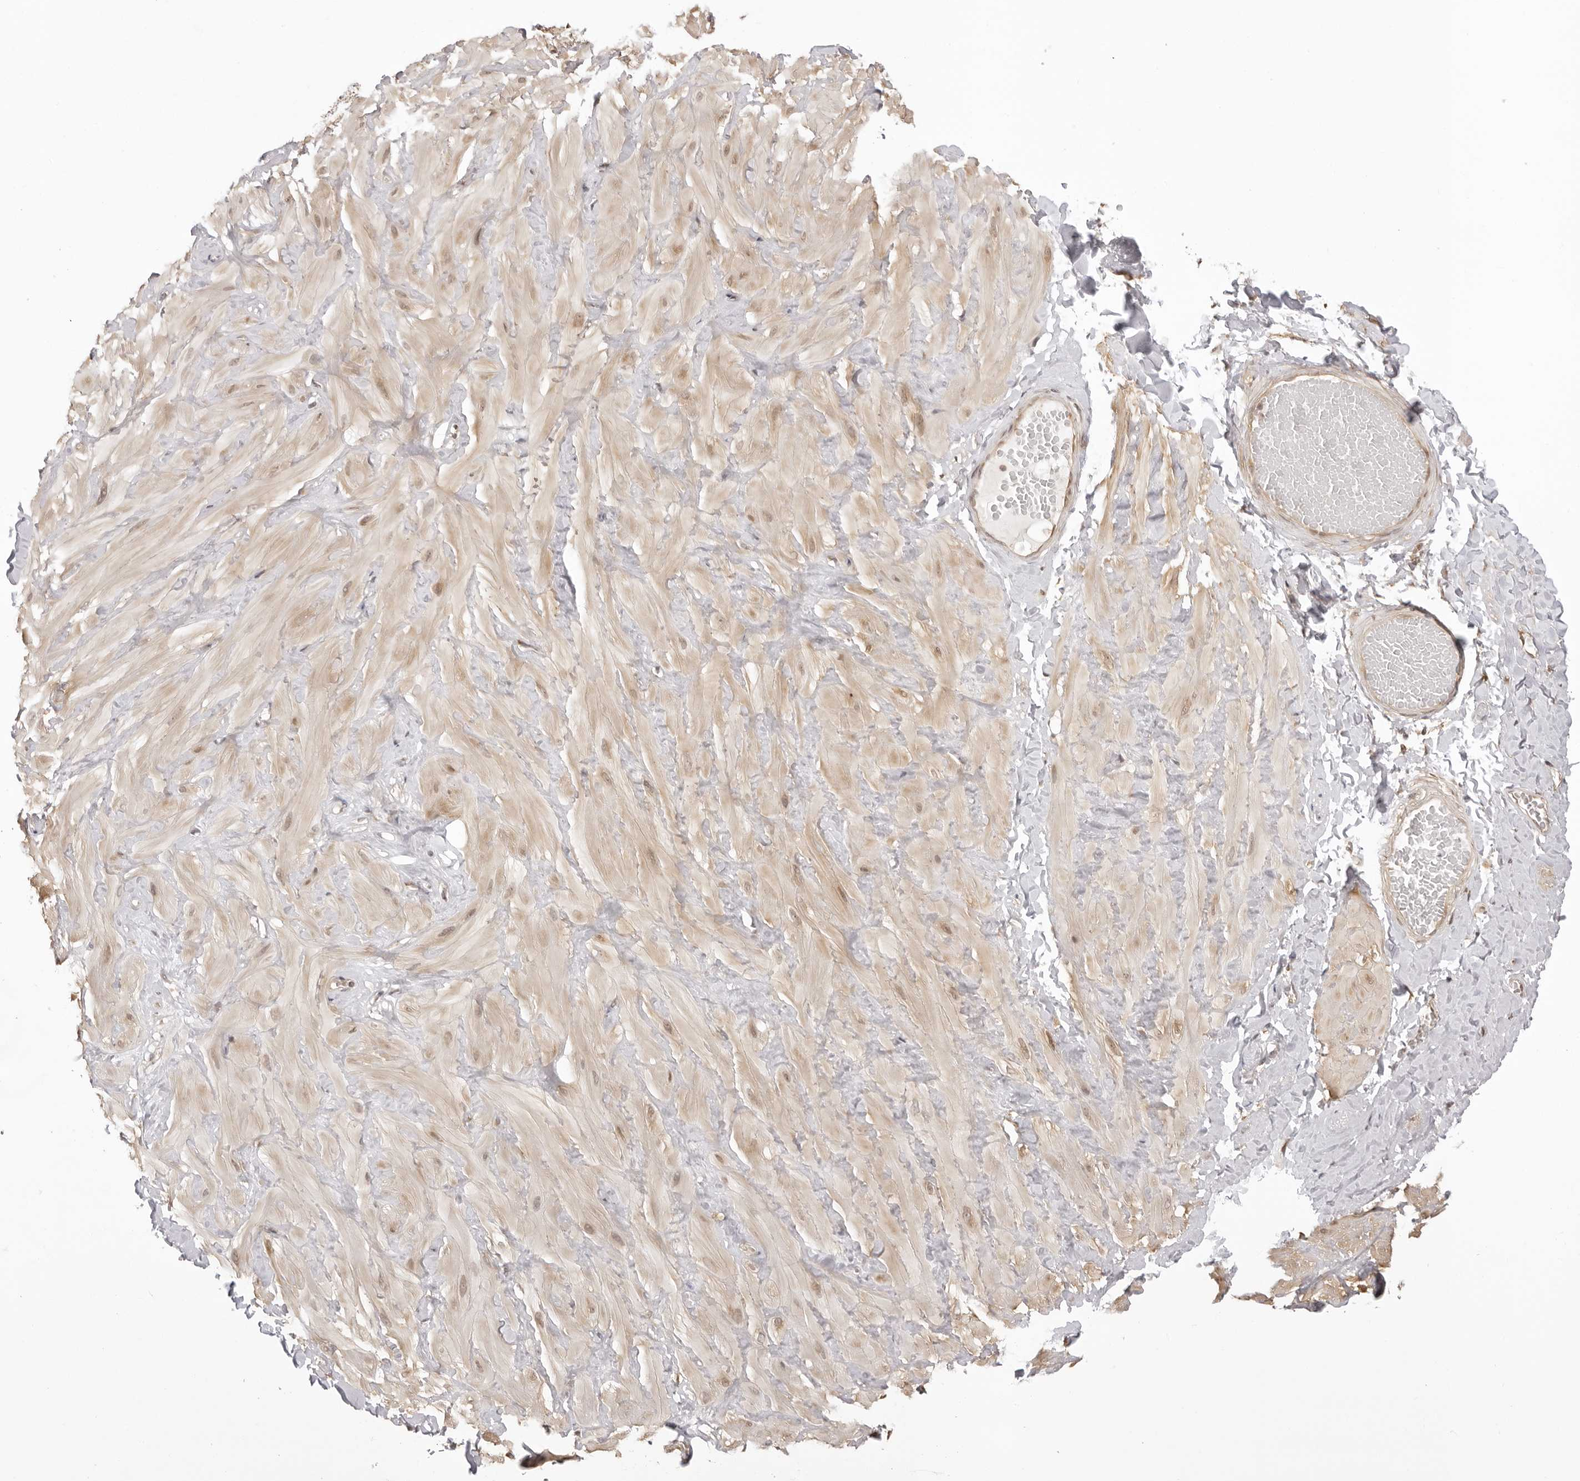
{"staining": {"intensity": "negative", "quantity": "none", "location": "none"}, "tissue": "adipose tissue", "cell_type": "Adipocytes", "image_type": "normal", "snomed": [{"axis": "morphology", "description": "Normal tissue, NOS"}, {"axis": "topography", "description": "Adipose tissue"}, {"axis": "topography", "description": "Vascular tissue"}, {"axis": "topography", "description": "Peripheral nerve tissue"}], "caption": "DAB (3,3'-diaminobenzidine) immunohistochemical staining of normal adipose tissue exhibits no significant staining in adipocytes. (Brightfield microscopy of DAB immunohistochemistry at high magnification).", "gene": "ZC3H11A", "patient": {"sex": "male", "age": 25}}